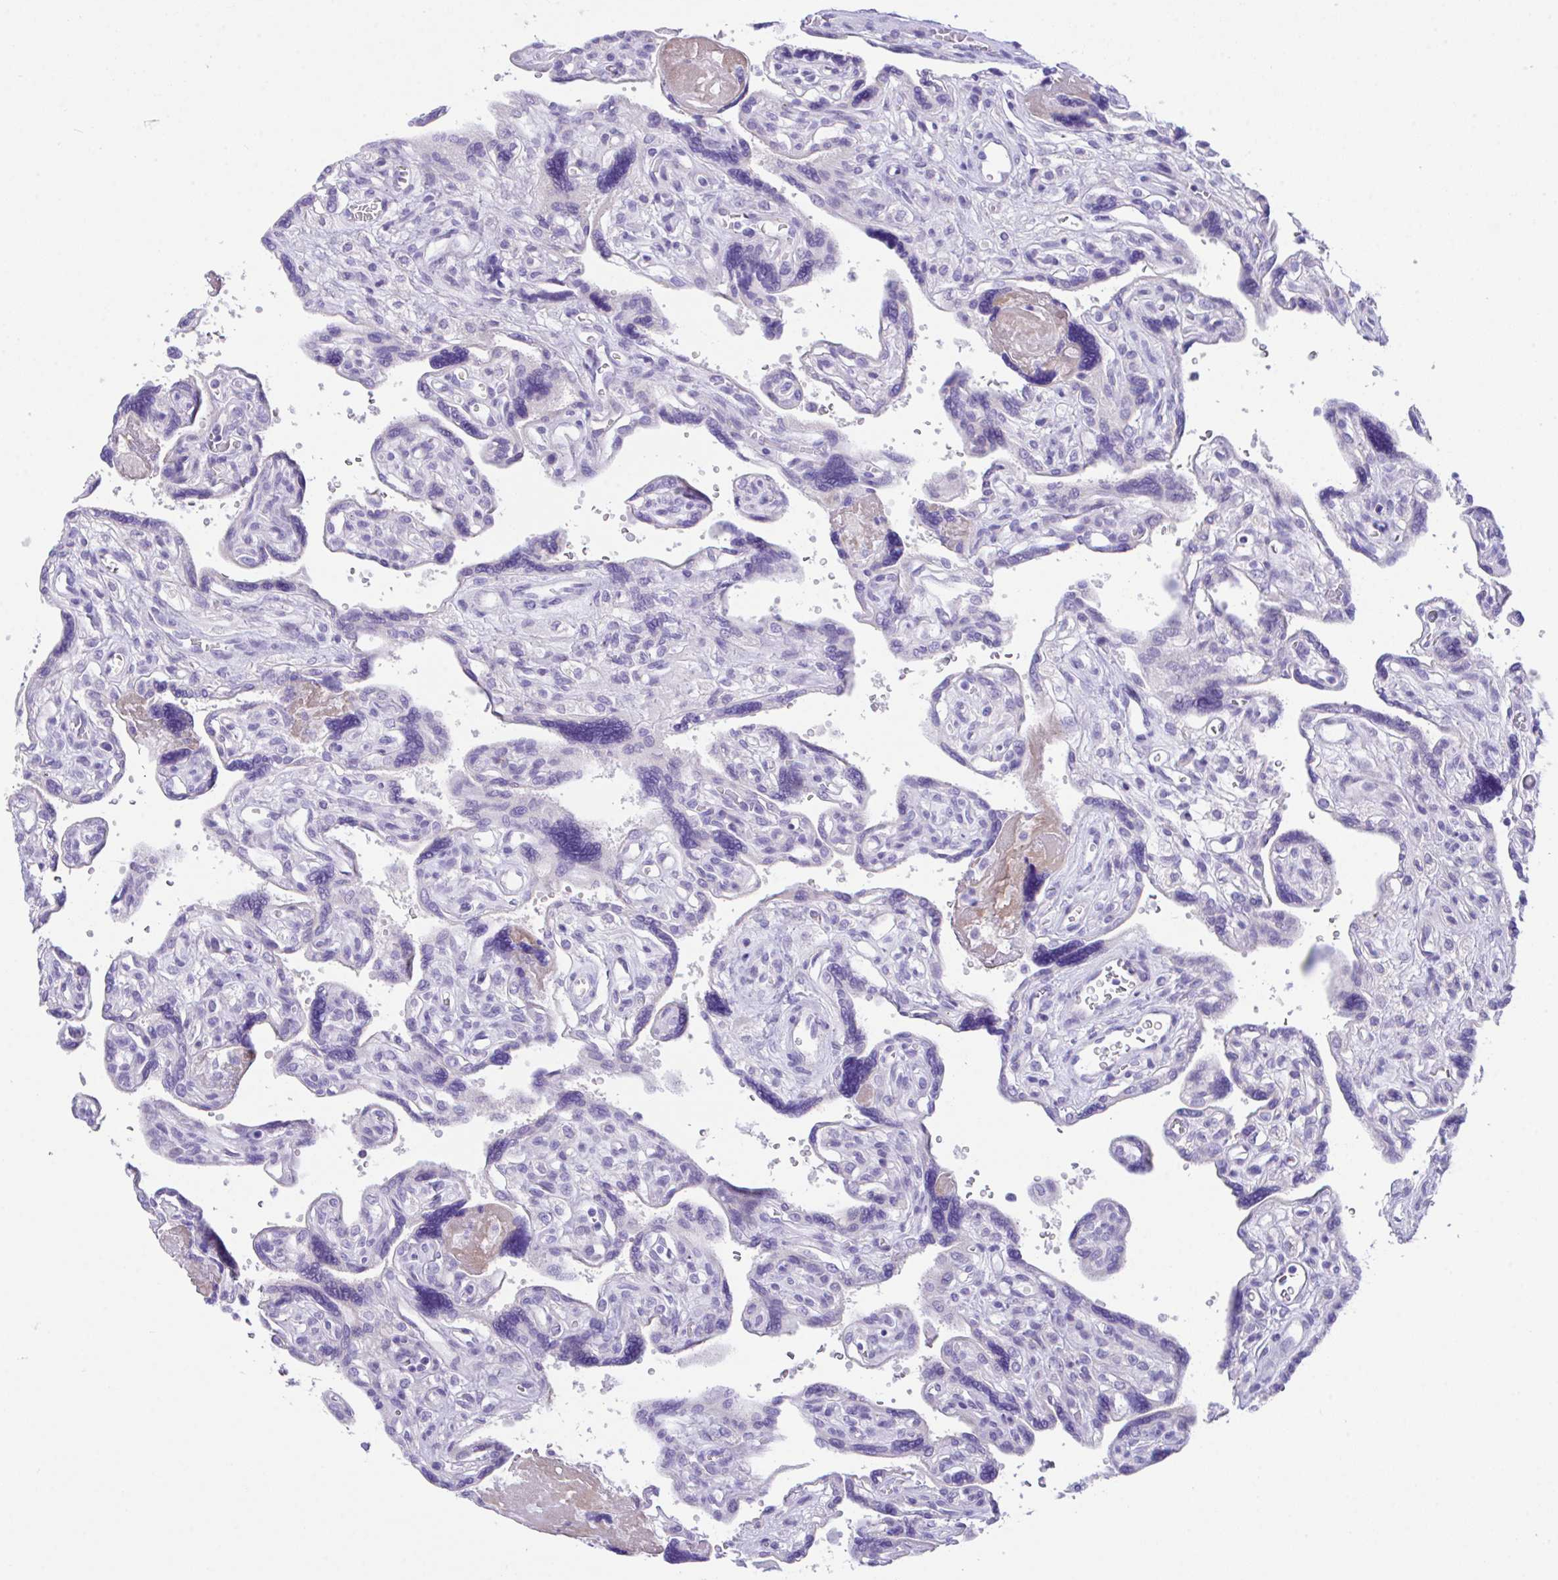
{"staining": {"intensity": "negative", "quantity": "none", "location": "none"}, "tissue": "placenta", "cell_type": "Trophoblastic cells", "image_type": "normal", "snomed": [{"axis": "morphology", "description": "Normal tissue, NOS"}, {"axis": "topography", "description": "Placenta"}], "caption": "The histopathology image demonstrates no significant staining in trophoblastic cells of placenta.", "gene": "SLC16A6", "patient": {"sex": "female", "age": 39}}